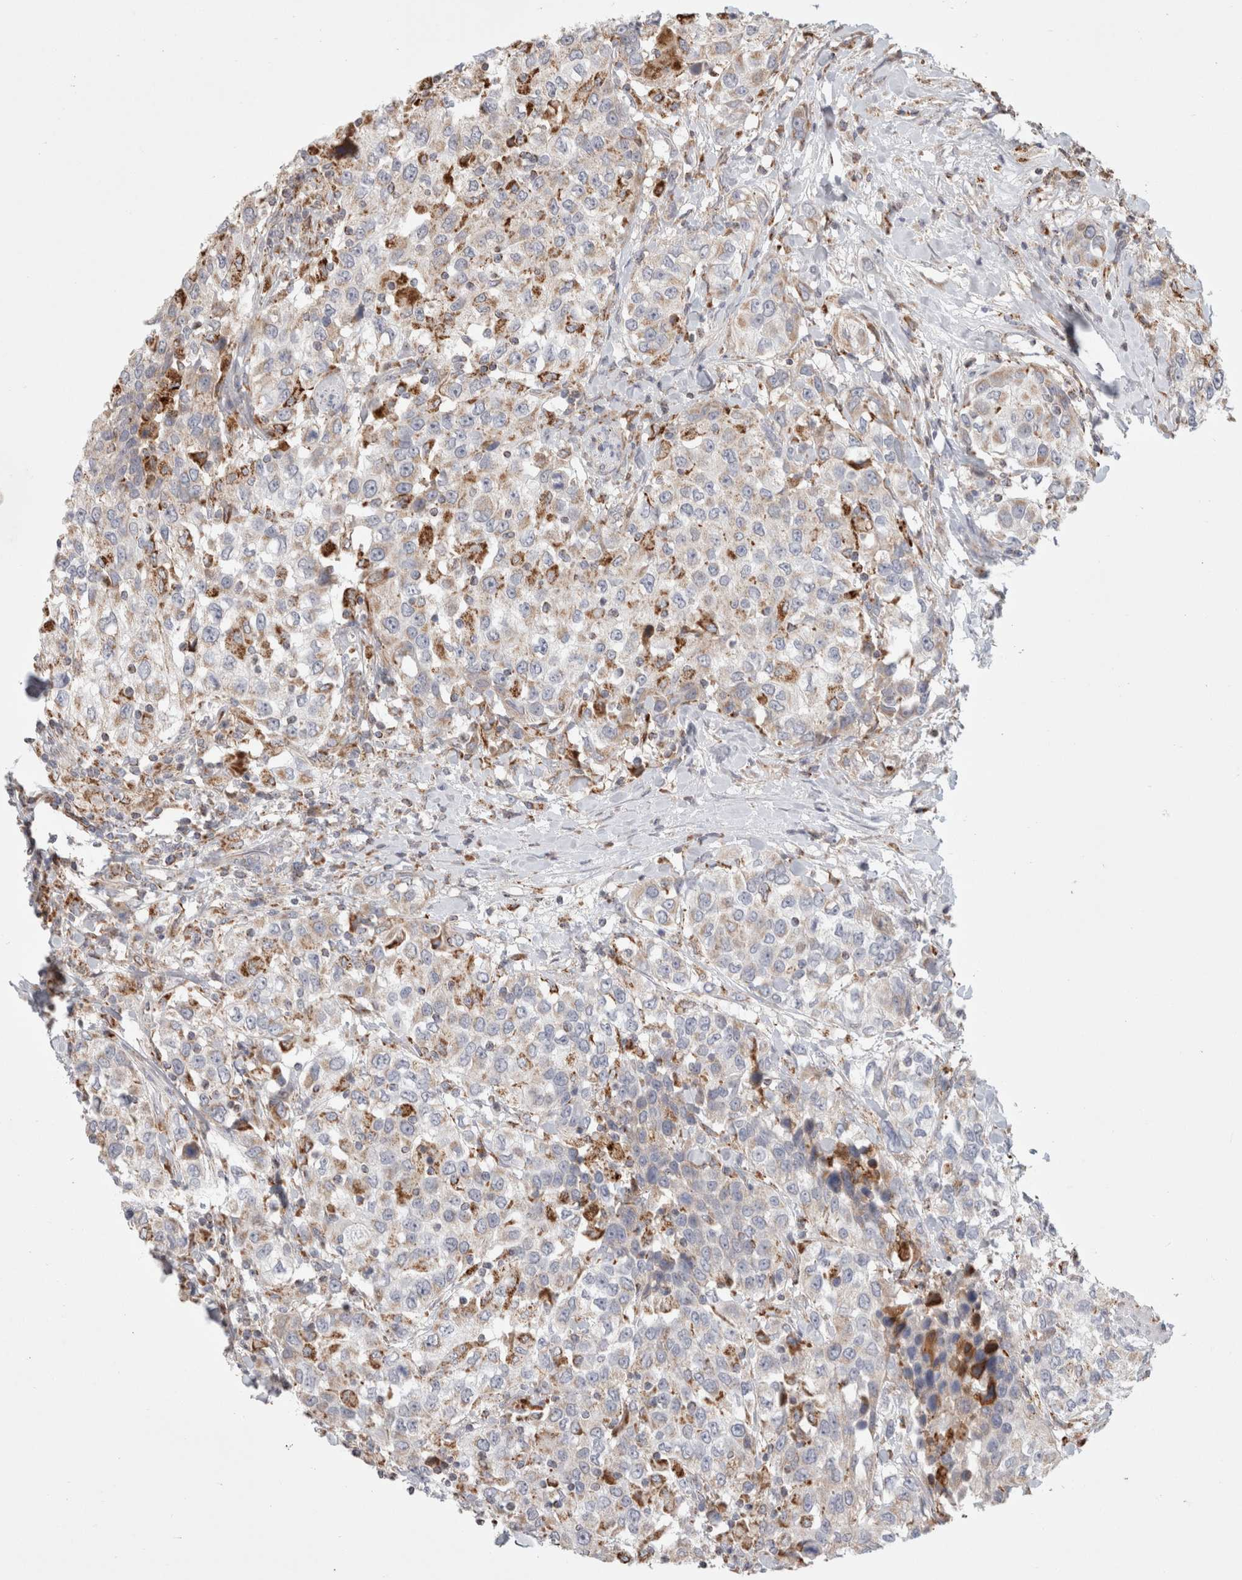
{"staining": {"intensity": "negative", "quantity": "none", "location": "none"}, "tissue": "urothelial cancer", "cell_type": "Tumor cells", "image_type": "cancer", "snomed": [{"axis": "morphology", "description": "Urothelial carcinoma, High grade"}, {"axis": "topography", "description": "Urinary bladder"}], "caption": "The micrograph displays no significant positivity in tumor cells of urothelial cancer. (Brightfield microscopy of DAB (3,3'-diaminobenzidine) immunohistochemistry (IHC) at high magnification).", "gene": "HROB", "patient": {"sex": "female", "age": 80}}